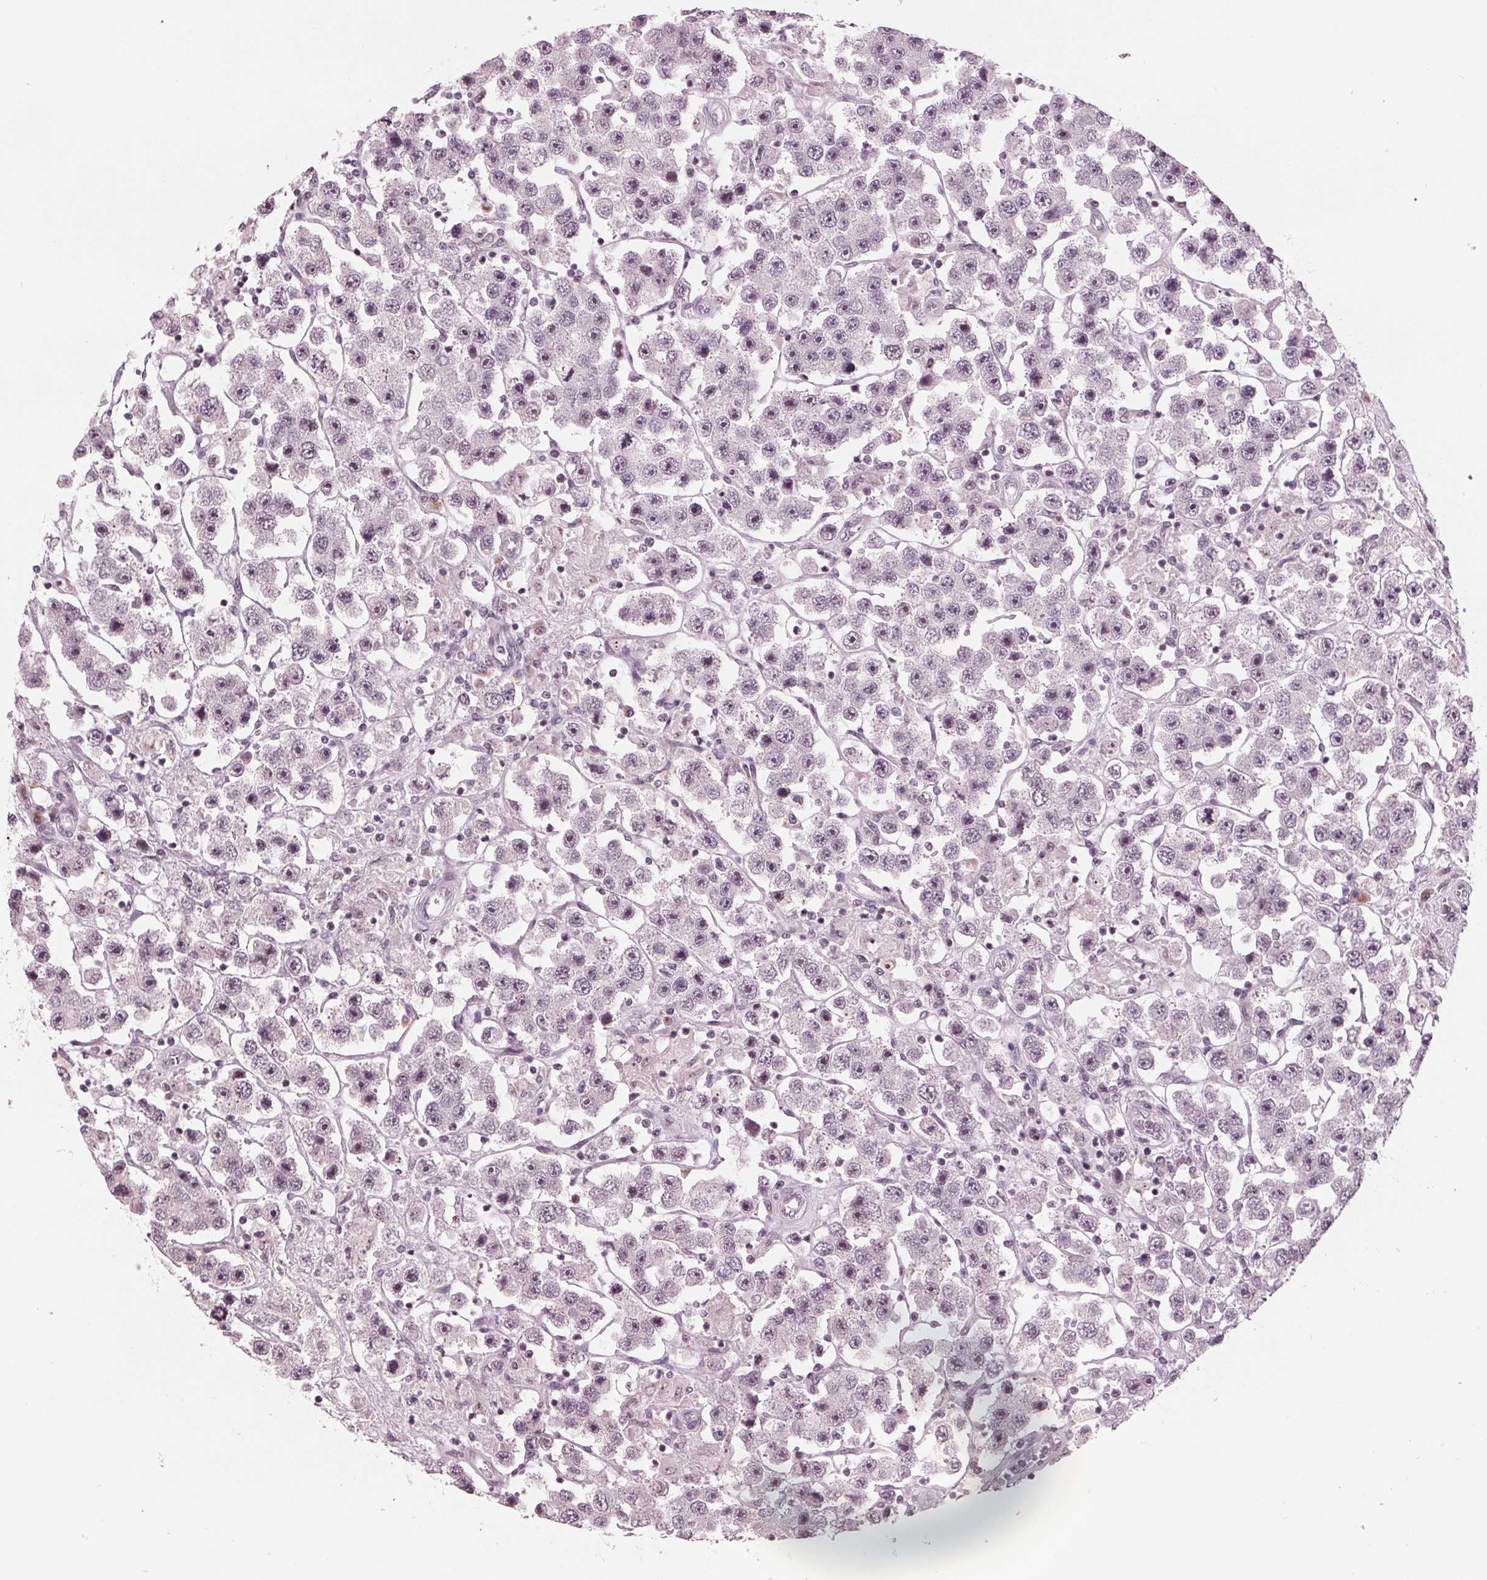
{"staining": {"intensity": "moderate", "quantity": "25%-75%", "location": "nuclear"}, "tissue": "testis cancer", "cell_type": "Tumor cells", "image_type": "cancer", "snomed": [{"axis": "morphology", "description": "Seminoma, NOS"}, {"axis": "topography", "description": "Testis"}], "caption": "Testis cancer (seminoma) stained with a protein marker exhibits moderate staining in tumor cells.", "gene": "SLX4", "patient": {"sex": "male", "age": 45}}